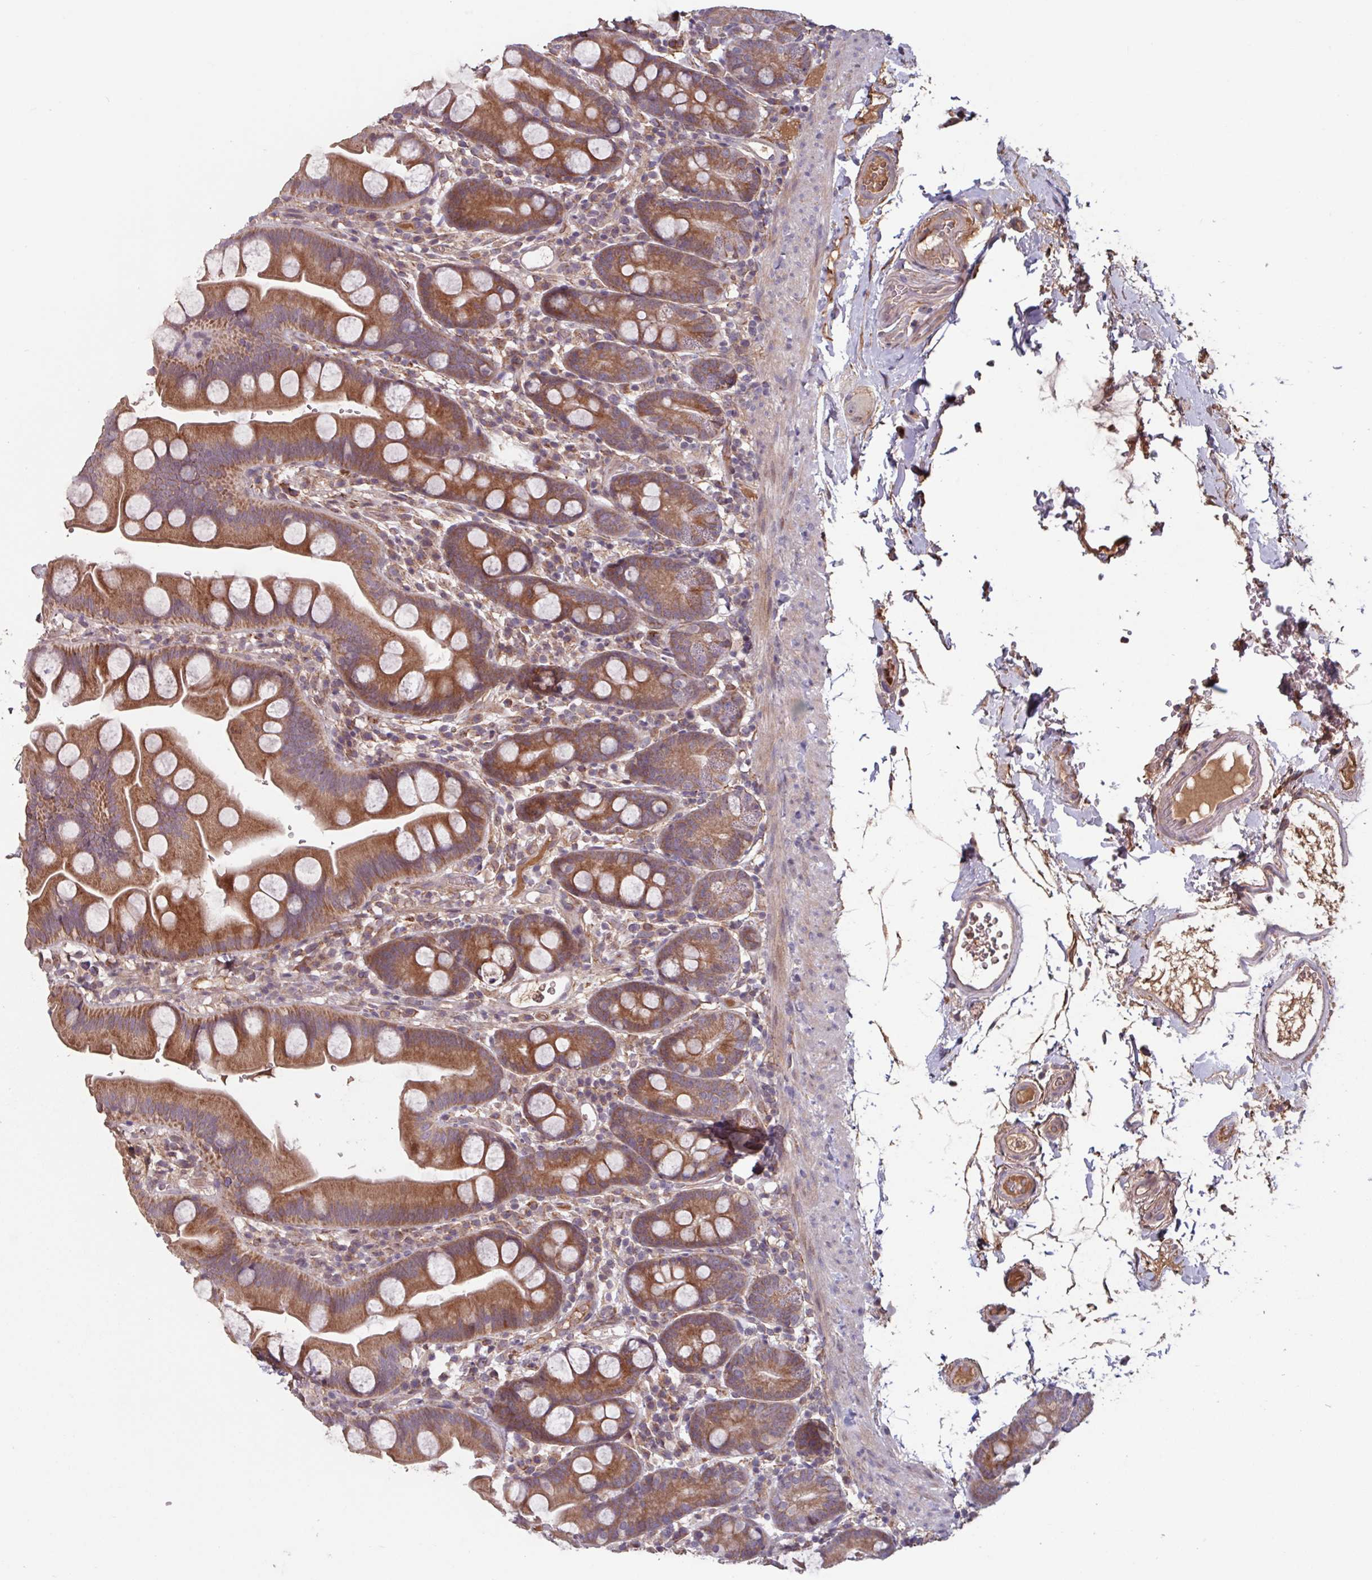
{"staining": {"intensity": "strong", "quantity": ">75%", "location": "cytoplasmic/membranous"}, "tissue": "small intestine", "cell_type": "Glandular cells", "image_type": "normal", "snomed": [{"axis": "morphology", "description": "Normal tissue, NOS"}, {"axis": "topography", "description": "Small intestine"}], "caption": "Strong cytoplasmic/membranous protein staining is appreciated in about >75% of glandular cells in small intestine. The staining was performed using DAB to visualize the protein expression in brown, while the nuclei were stained in blue with hematoxylin (Magnification: 20x).", "gene": "TMEM88", "patient": {"sex": "female", "age": 68}}